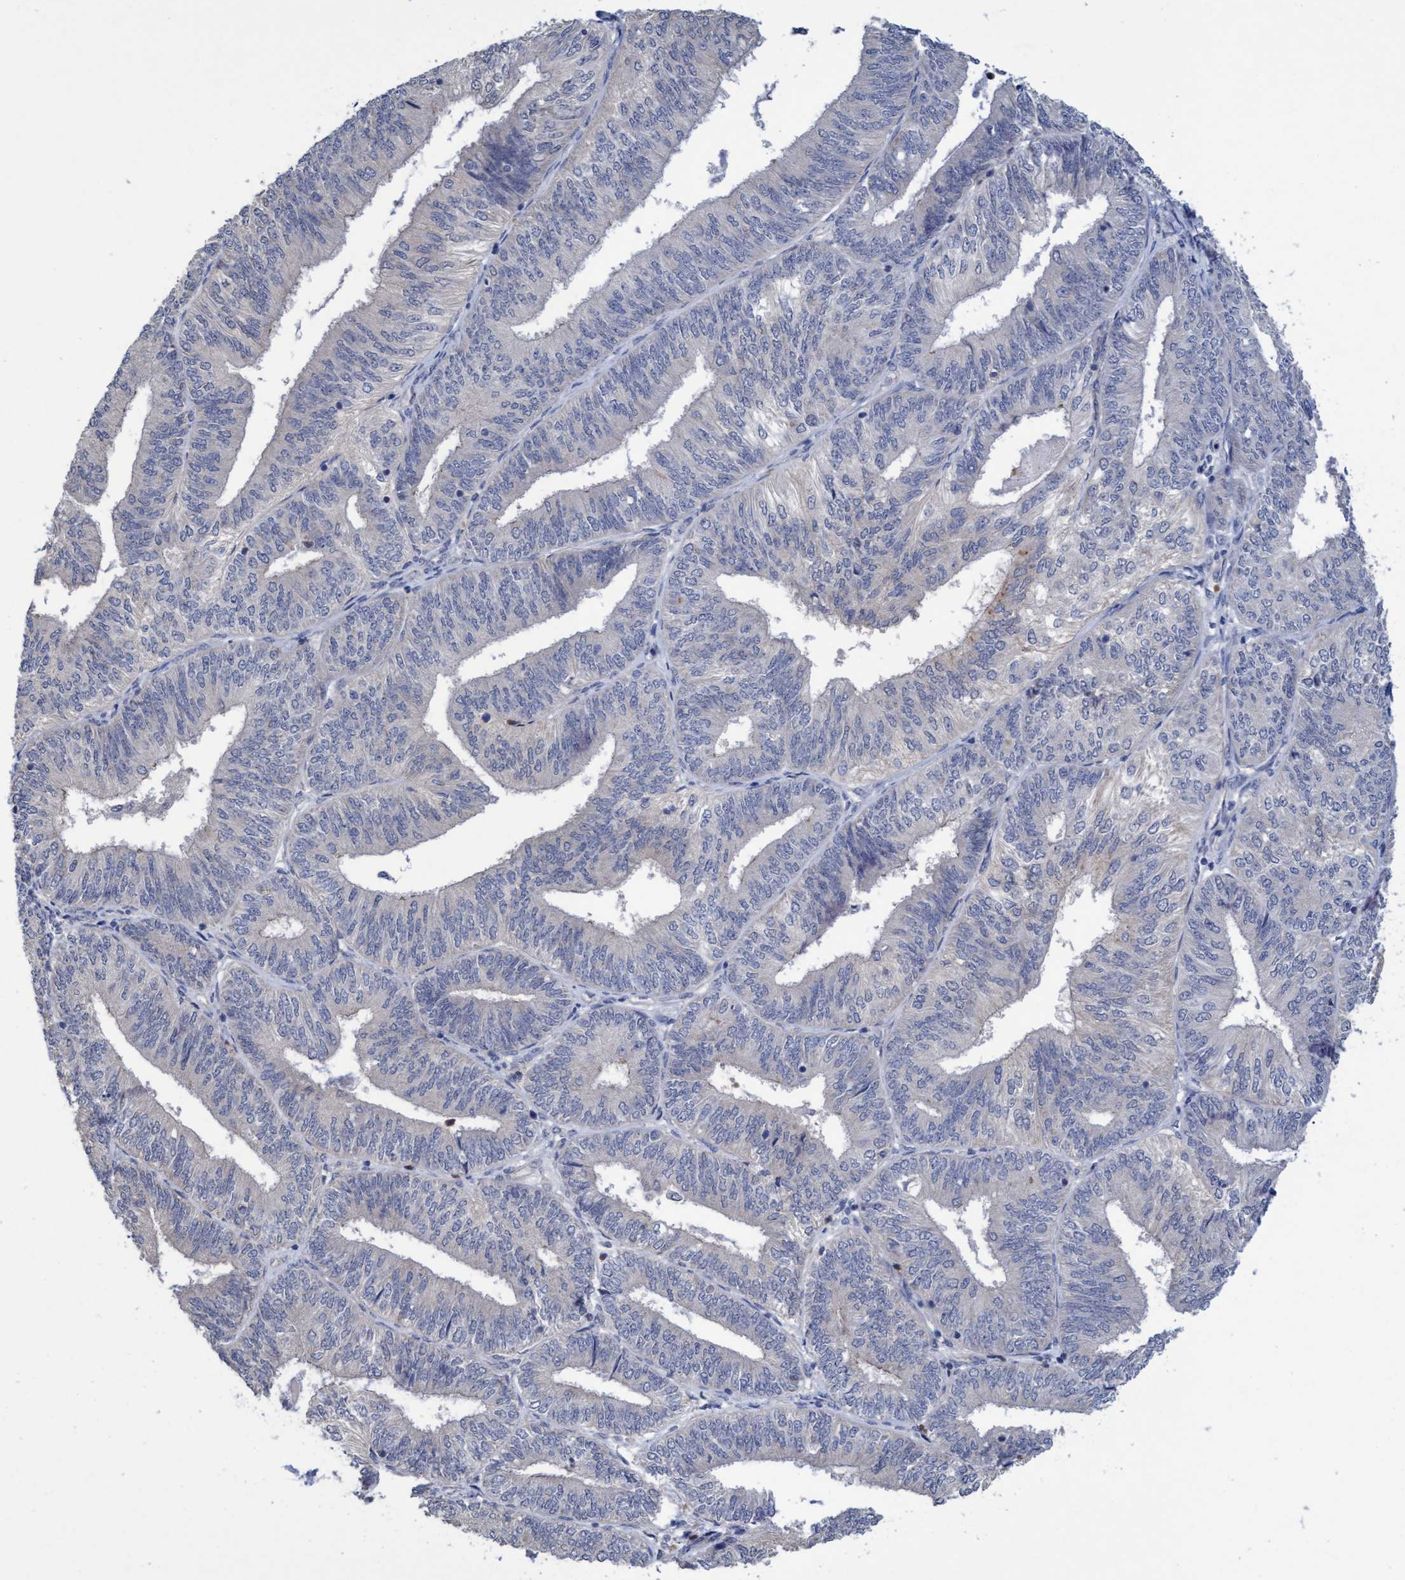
{"staining": {"intensity": "negative", "quantity": "none", "location": "none"}, "tissue": "endometrial cancer", "cell_type": "Tumor cells", "image_type": "cancer", "snomed": [{"axis": "morphology", "description": "Adenocarcinoma, NOS"}, {"axis": "topography", "description": "Endometrium"}], "caption": "Tumor cells show no significant protein expression in endometrial cancer.", "gene": "SEMA4D", "patient": {"sex": "female", "age": 58}}